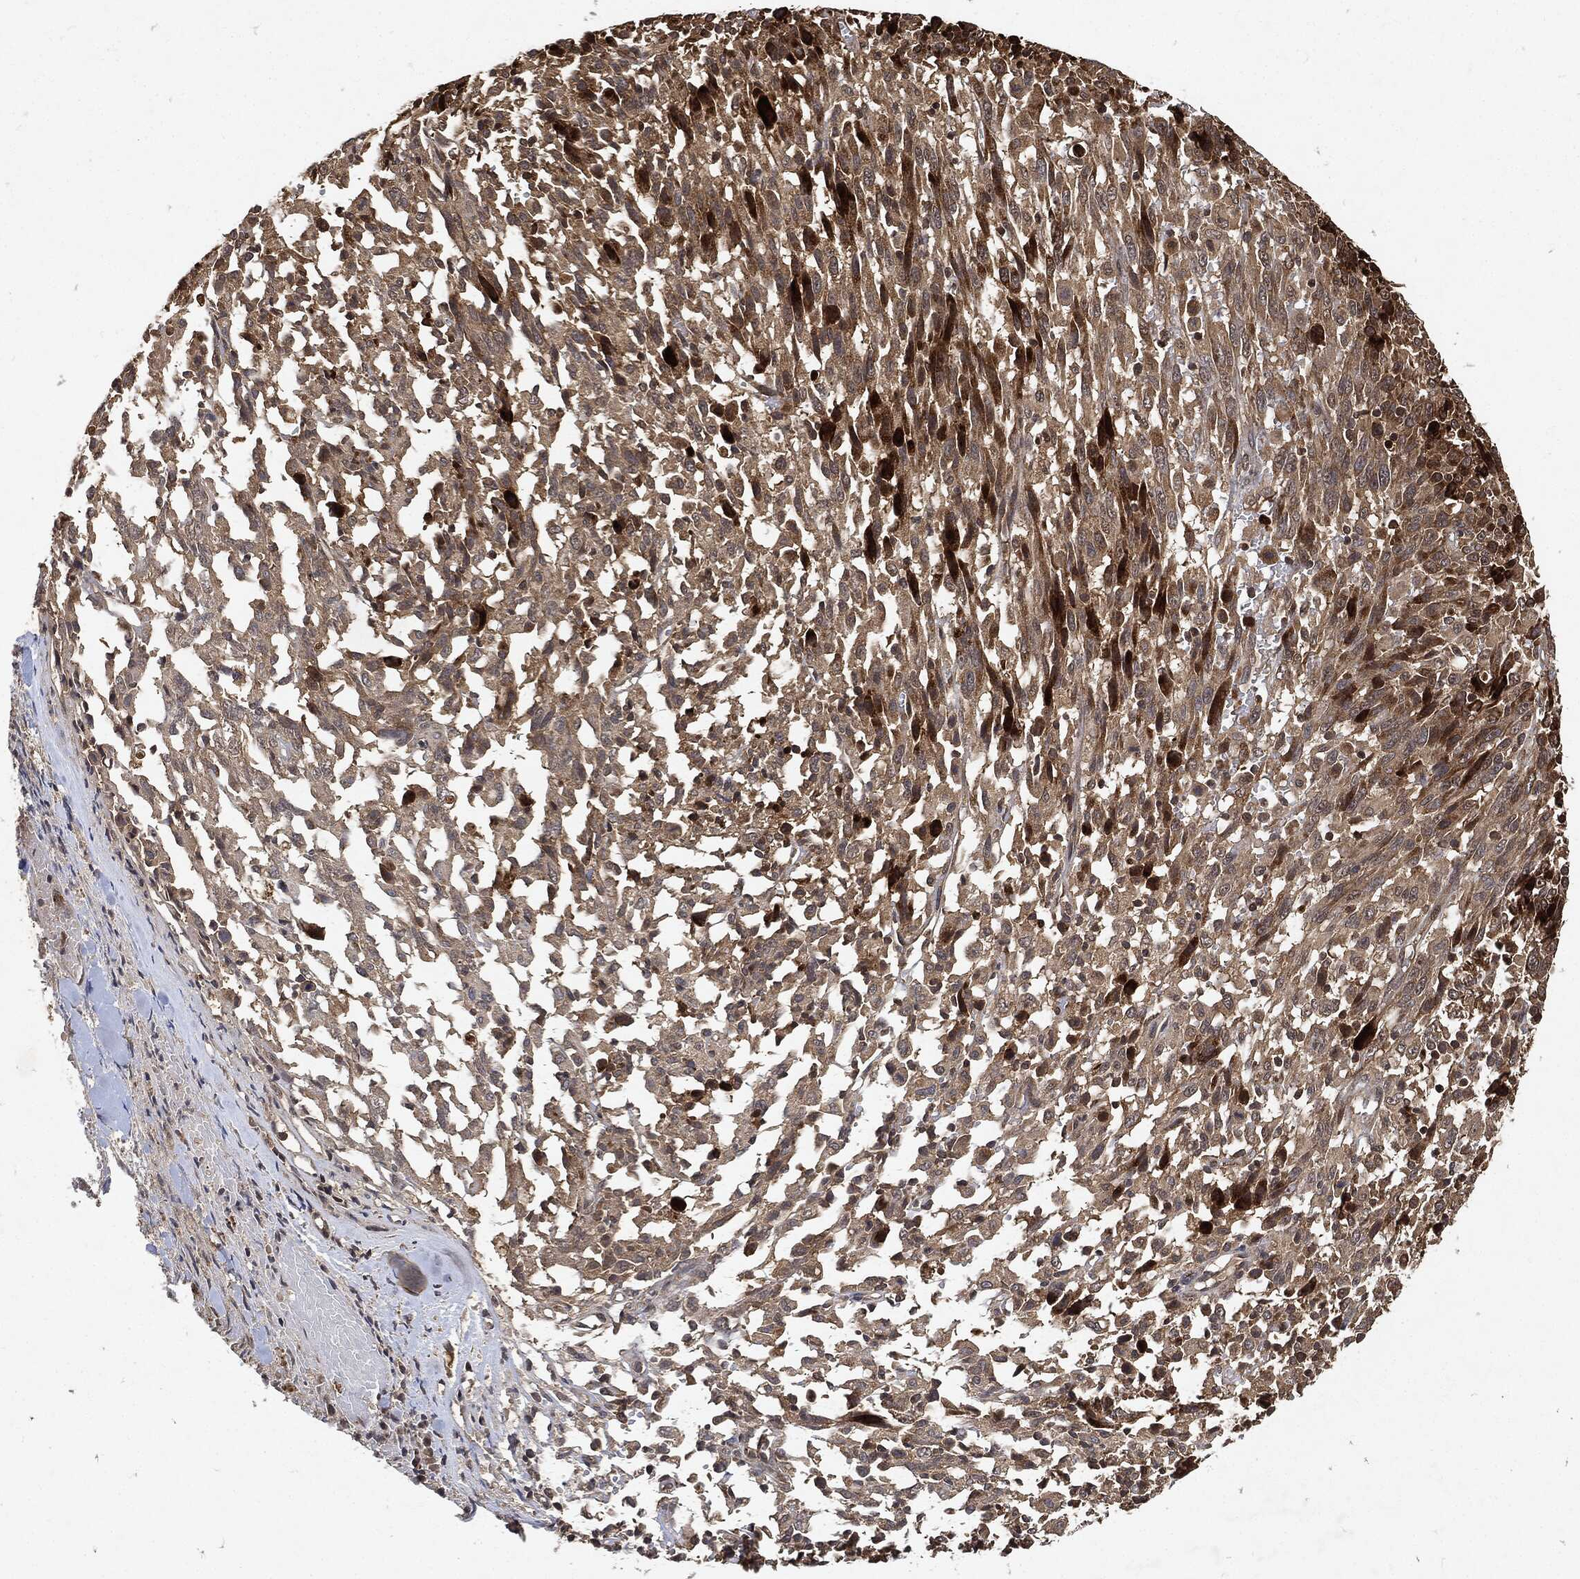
{"staining": {"intensity": "moderate", "quantity": ">75%", "location": "cytoplasmic/membranous"}, "tissue": "melanoma", "cell_type": "Tumor cells", "image_type": "cancer", "snomed": [{"axis": "morphology", "description": "Malignant melanoma, NOS"}, {"axis": "topography", "description": "Skin"}], "caption": "An IHC histopathology image of neoplastic tissue is shown. Protein staining in brown labels moderate cytoplasmic/membranous positivity in melanoma within tumor cells.", "gene": "ZNF226", "patient": {"sex": "female", "age": 91}}